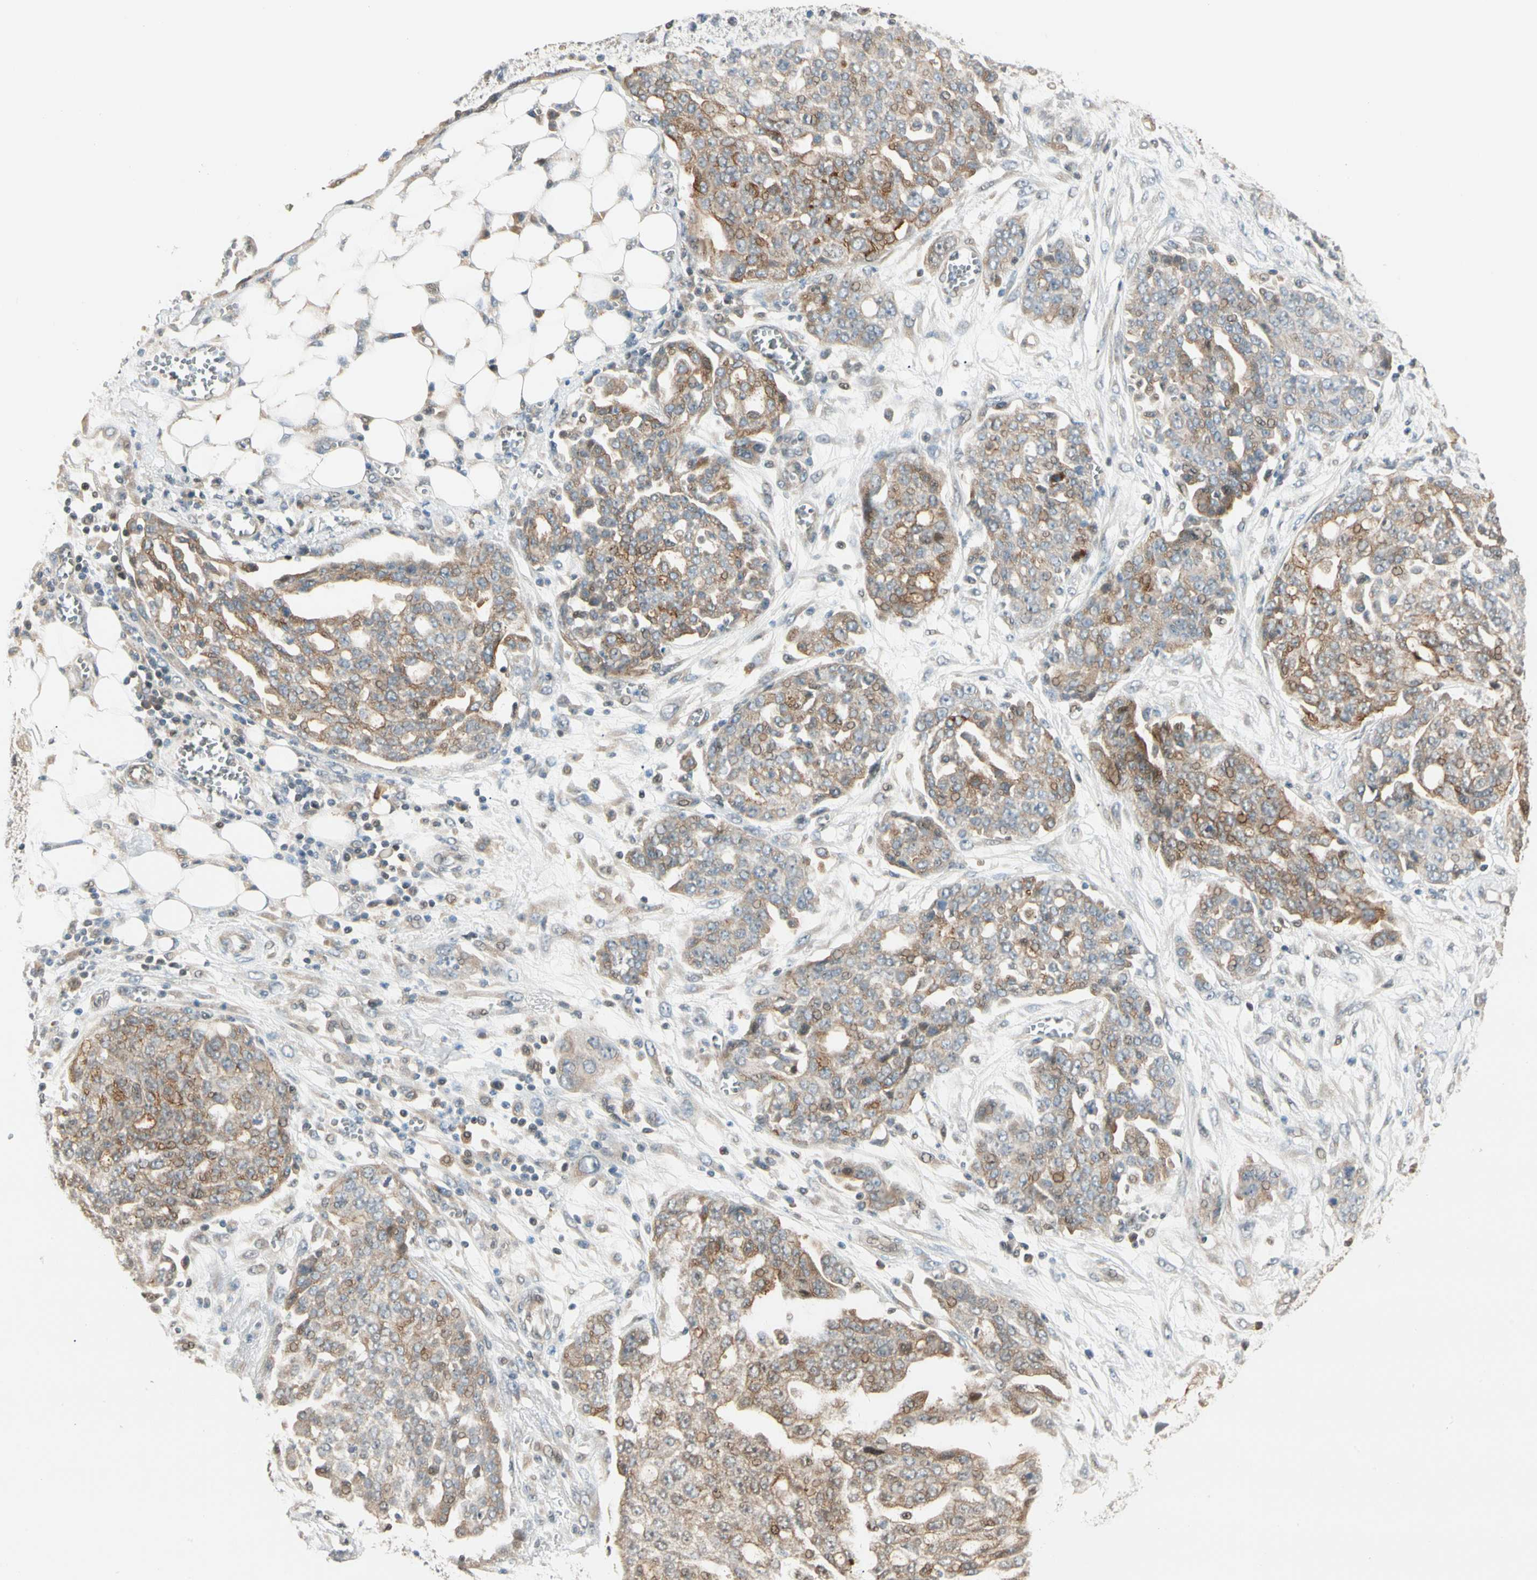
{"staining": {"intensity": "moderate", "quantity": "25%-75%", "location": "cytoplasmic/membranous"}, "tissue": "ovarian cancer", "cell_type": "Tumor cells", "image_type": "cancer", "snomed": [{"axis": "morphology", "description": "Cystadenocarcinoma, serous, NOS"}, {"axis": "topography", "description": "Soft tissue"}, {"axis": "topography", "description": "Ovary"}], "caption": "Serous cystadenocarcinoma (ovarian) was stained to show a protein in brown. There is medium levels of moderate cytoplasmic/membranous expression in approximately 25%-75% of tumor cells.", "gene": "P3H2", "patient": {"sex": "female", "age": 57}}